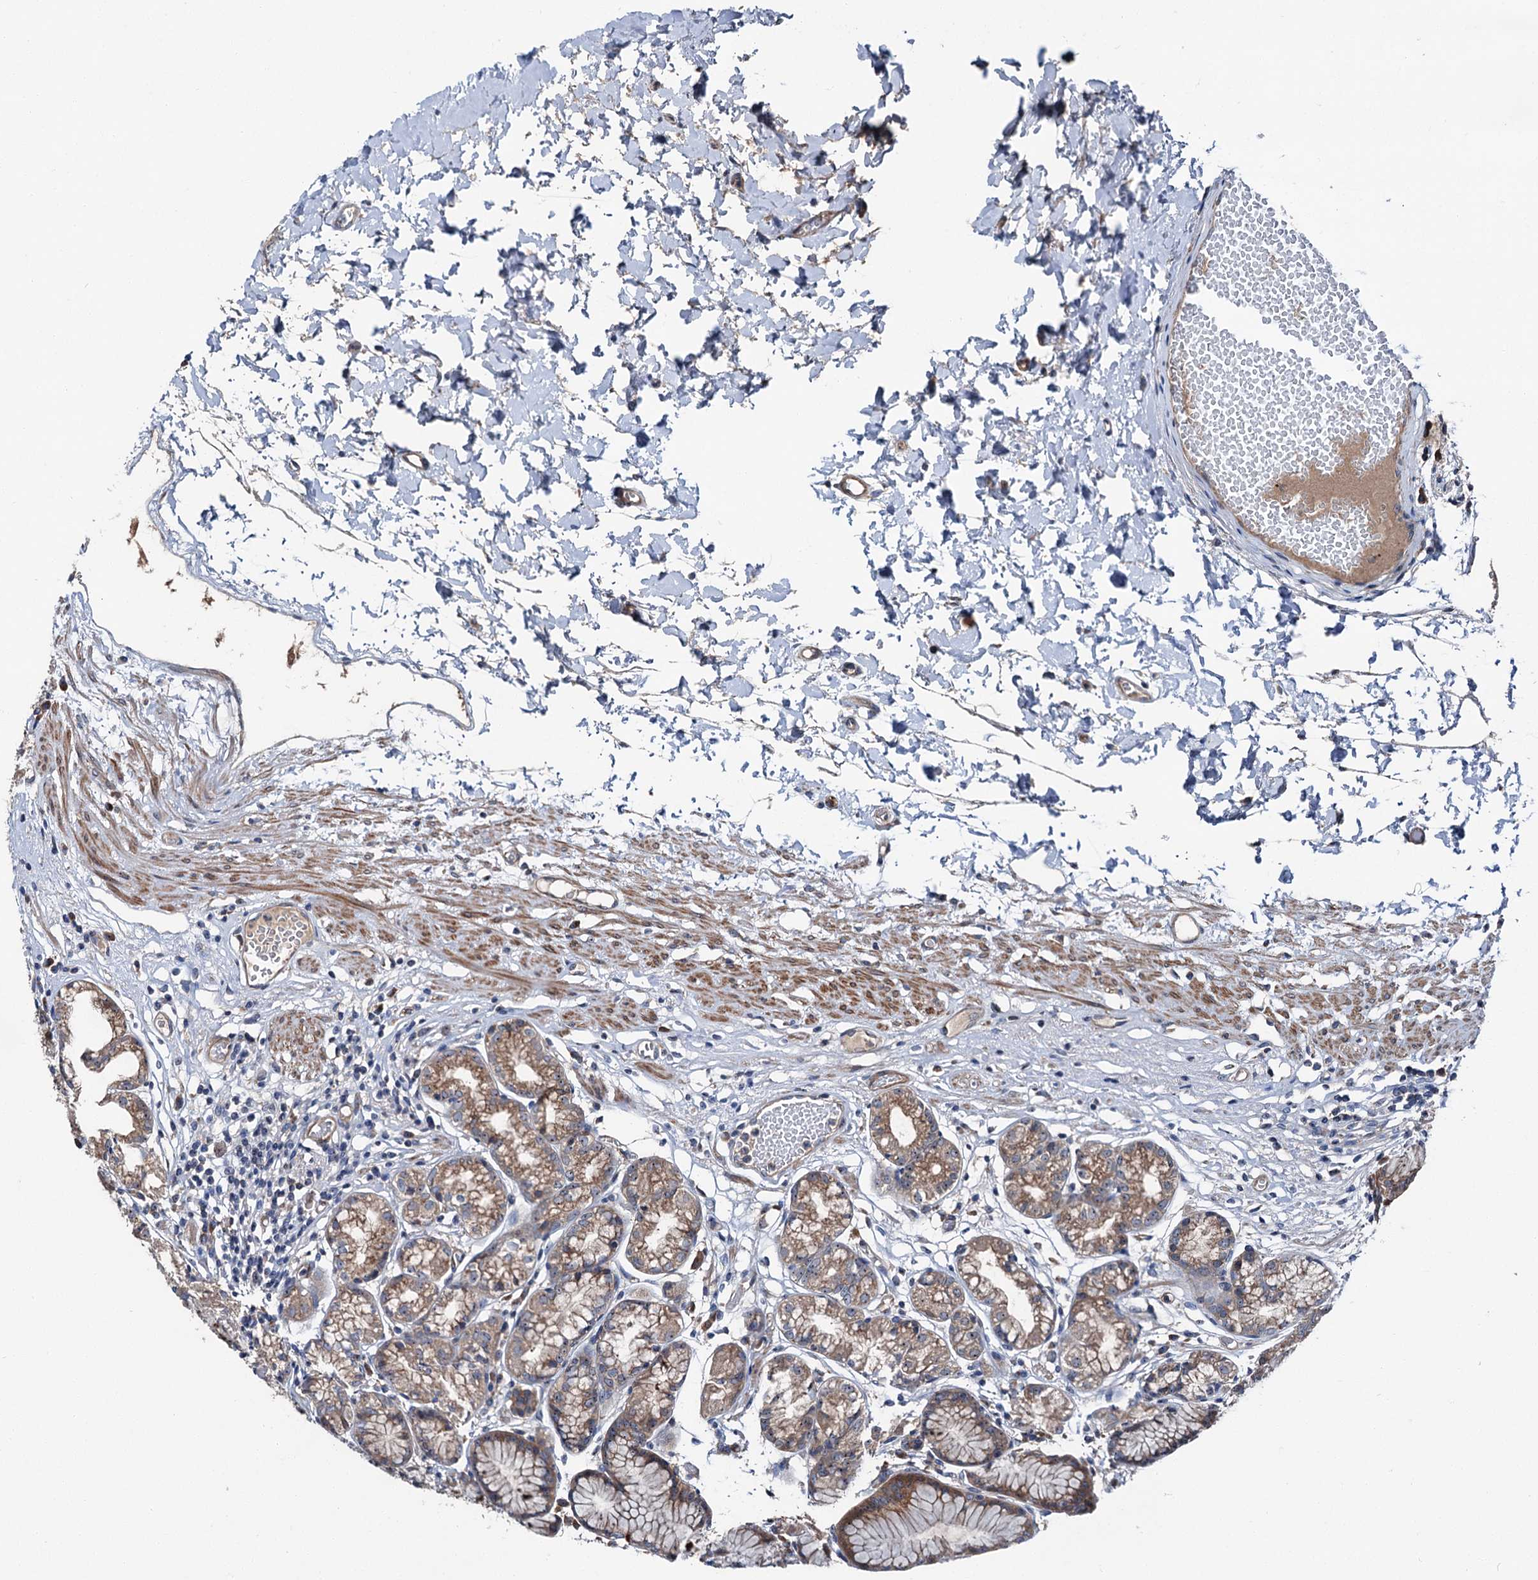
{"staining": {"intensity": "moderate", "quantity": "25%-75%", "location": "cytoplasmic/membranous"}, "tissue": "stomach", "cell_type": "Glandular cells", "image_type": "normal", "snomed": [{"axis": "morphology", "description": "Normal tissue, NOS"}, {"axis": "topography", "description": "Stomach"}], "caption": "Immunohistochemistry (IHC) of normal human stomach demonstrates medium levels of moderate cytoplasmic/membranous staining in approximately 25%-75% of glandular cells.", "gene": "SLC22A25", "patient": {"sex": "female", "age": 57}}